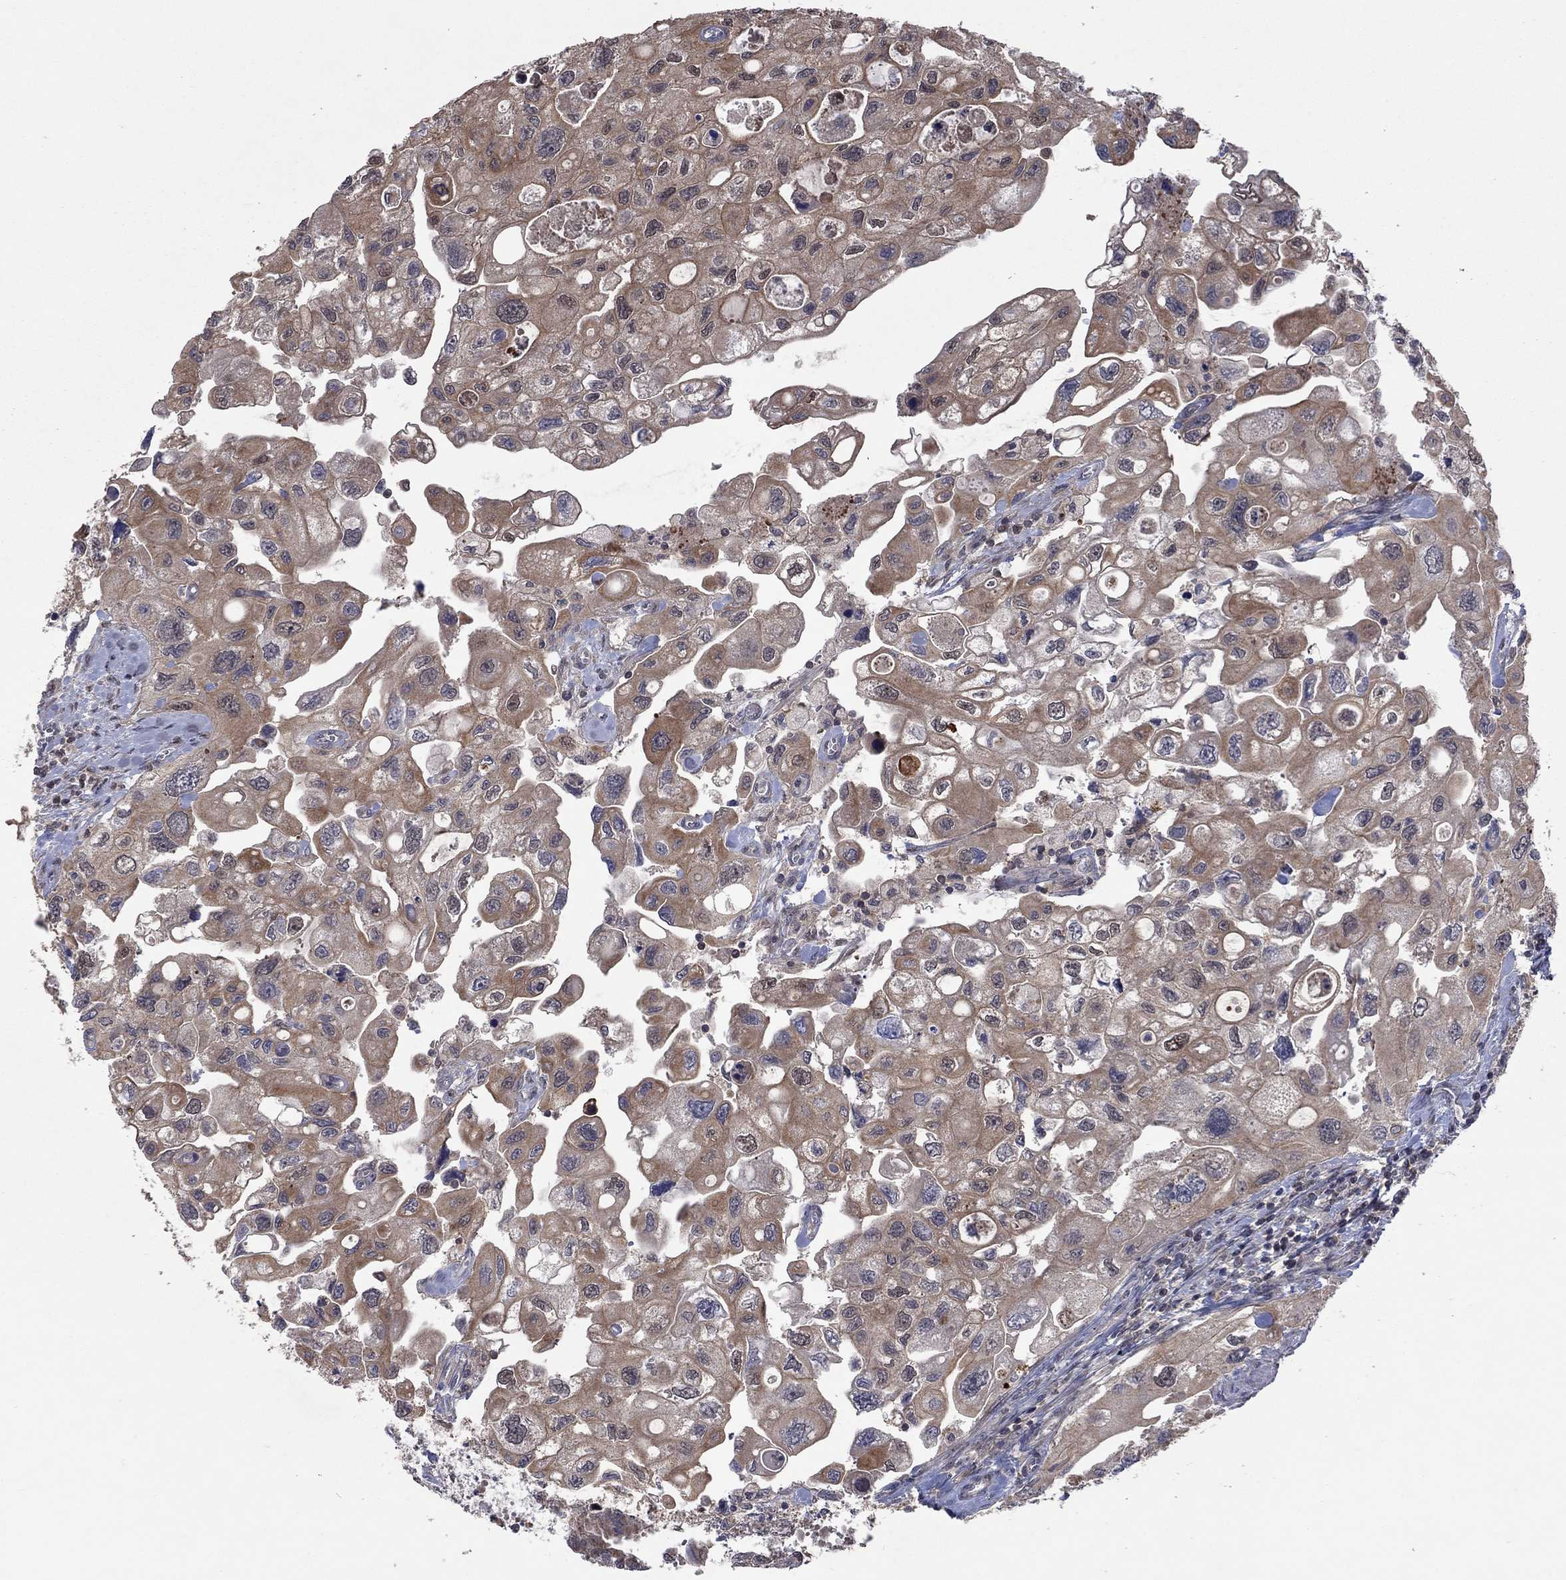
{"staining": {"intensity": "moderate", "quantity": "25%-75%", "location": "cytoplasmic/membranous"}, "tissue": "urothelial cancer", "cell_type": "Tumor cells", "image_type": "cancer", "snomed": [{"axis": "morphology", "description": "Urothelial carcinoma, High grade"}, {"axis": "topography", "description": "Urinary bladder"}], "caption": "Urothelial carcinoma (high-grade) stained with a protein marker shows moderate staining in tumor cells.", "gene": "IAH1", "patient": {"sex": "male", "age": 59}}